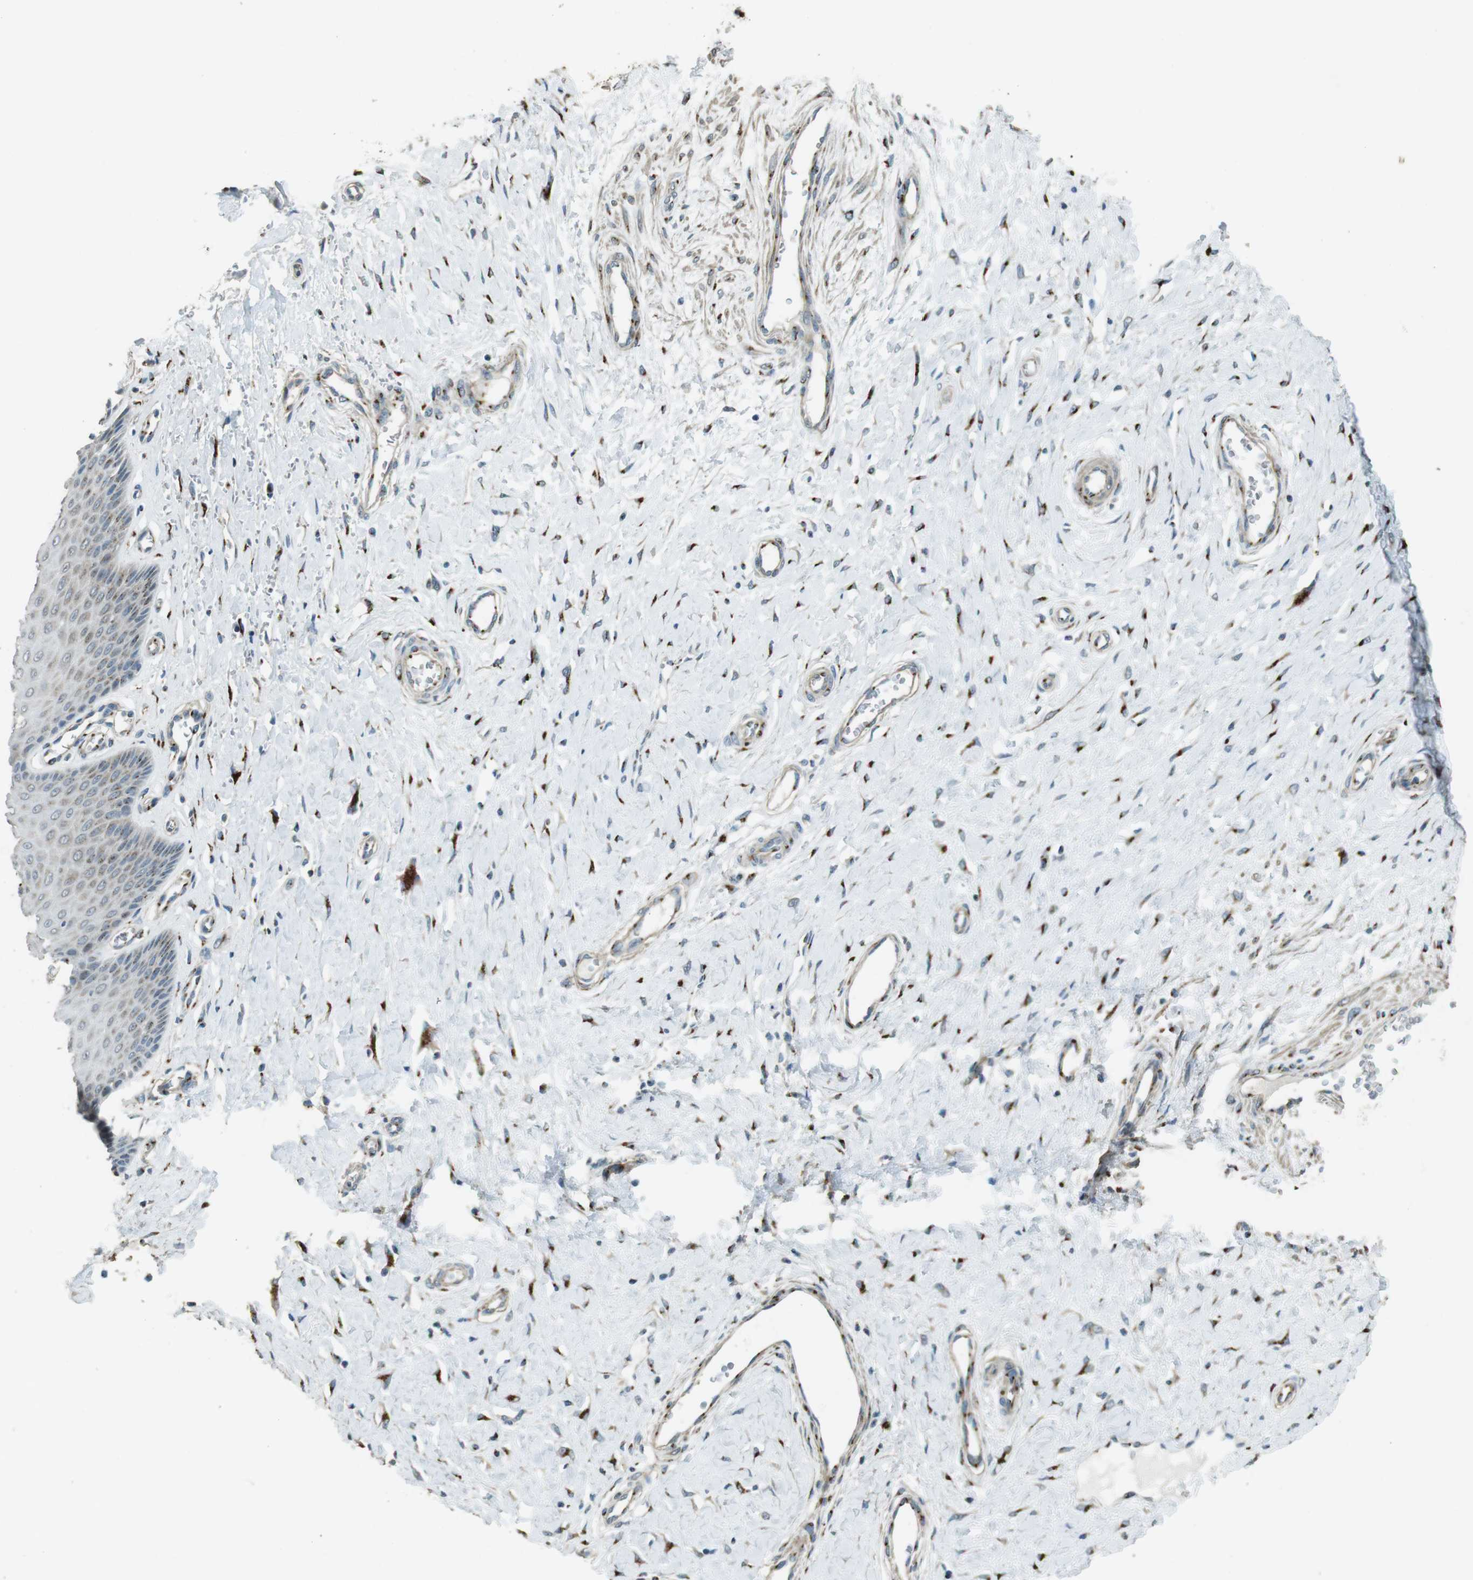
{"staining": {"intensity": "weak", "quantity": "25%-75%", "location": "cytoplasmic/membranous"}, "tissue": "cervix", "cell_type": "Squamous epithelial cells", "image_type": "normal", "snomed": [{"axis": "morphology", "description": "Normal tissue, NOS"}, {"axis": "topography", "description": "Cervix"}], "caption": "Protein expression analysis of normal cervix shows weak cytoplasmic/membranous positivity in approximately 25%-75% of squamous epithelial cells. (DAB (3,3'-diaminobenzidine) = brown stain, brightfield microscopy at high magnification).", "gene": "TMEM115", "patient": {"sex": "female", "age": 55}}